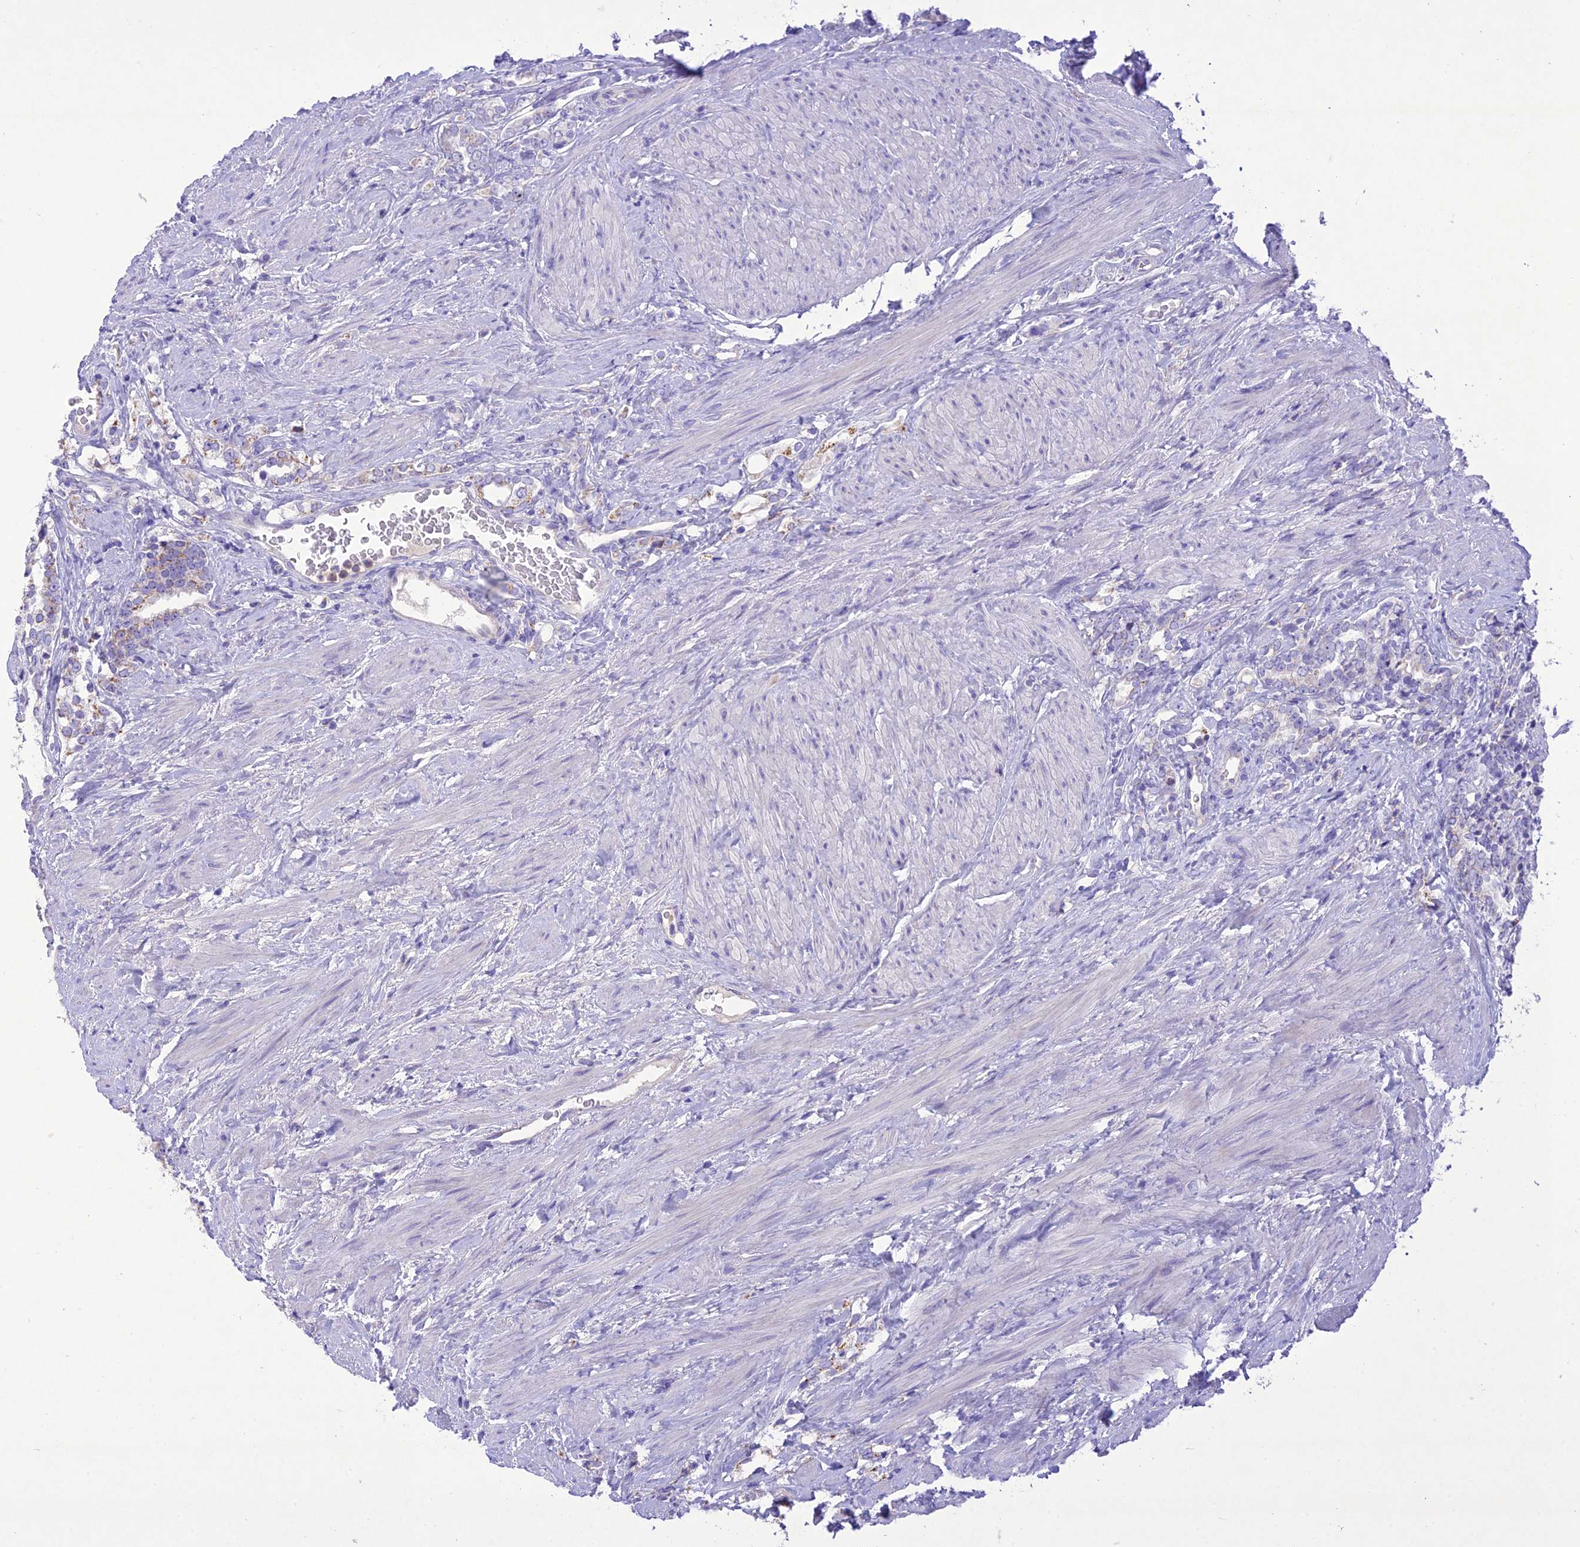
{"staining": {"intensity": "moderate", "quantity": "25%-75%", "location": "cytoplasmic/membranous"}, "tissue": "prostate cancer", "cell_type": "Tumor cells", "image_type": "cancer", "snomed": [{"axis": "morphology", "description": "Adenocarcinoma, High grade"}, {"axis": "topography", "description": "Prostate"}], "caption": "Prostate cancer (adenocarcinoma (high-grade)) stained with a brown dye exhibits moderate cytoplasmic/membranous positive staining in approximately 25%-75% of tumor cells.", "gene": "SLC13A5", "patient": {"sex": "male", "age": 64}}